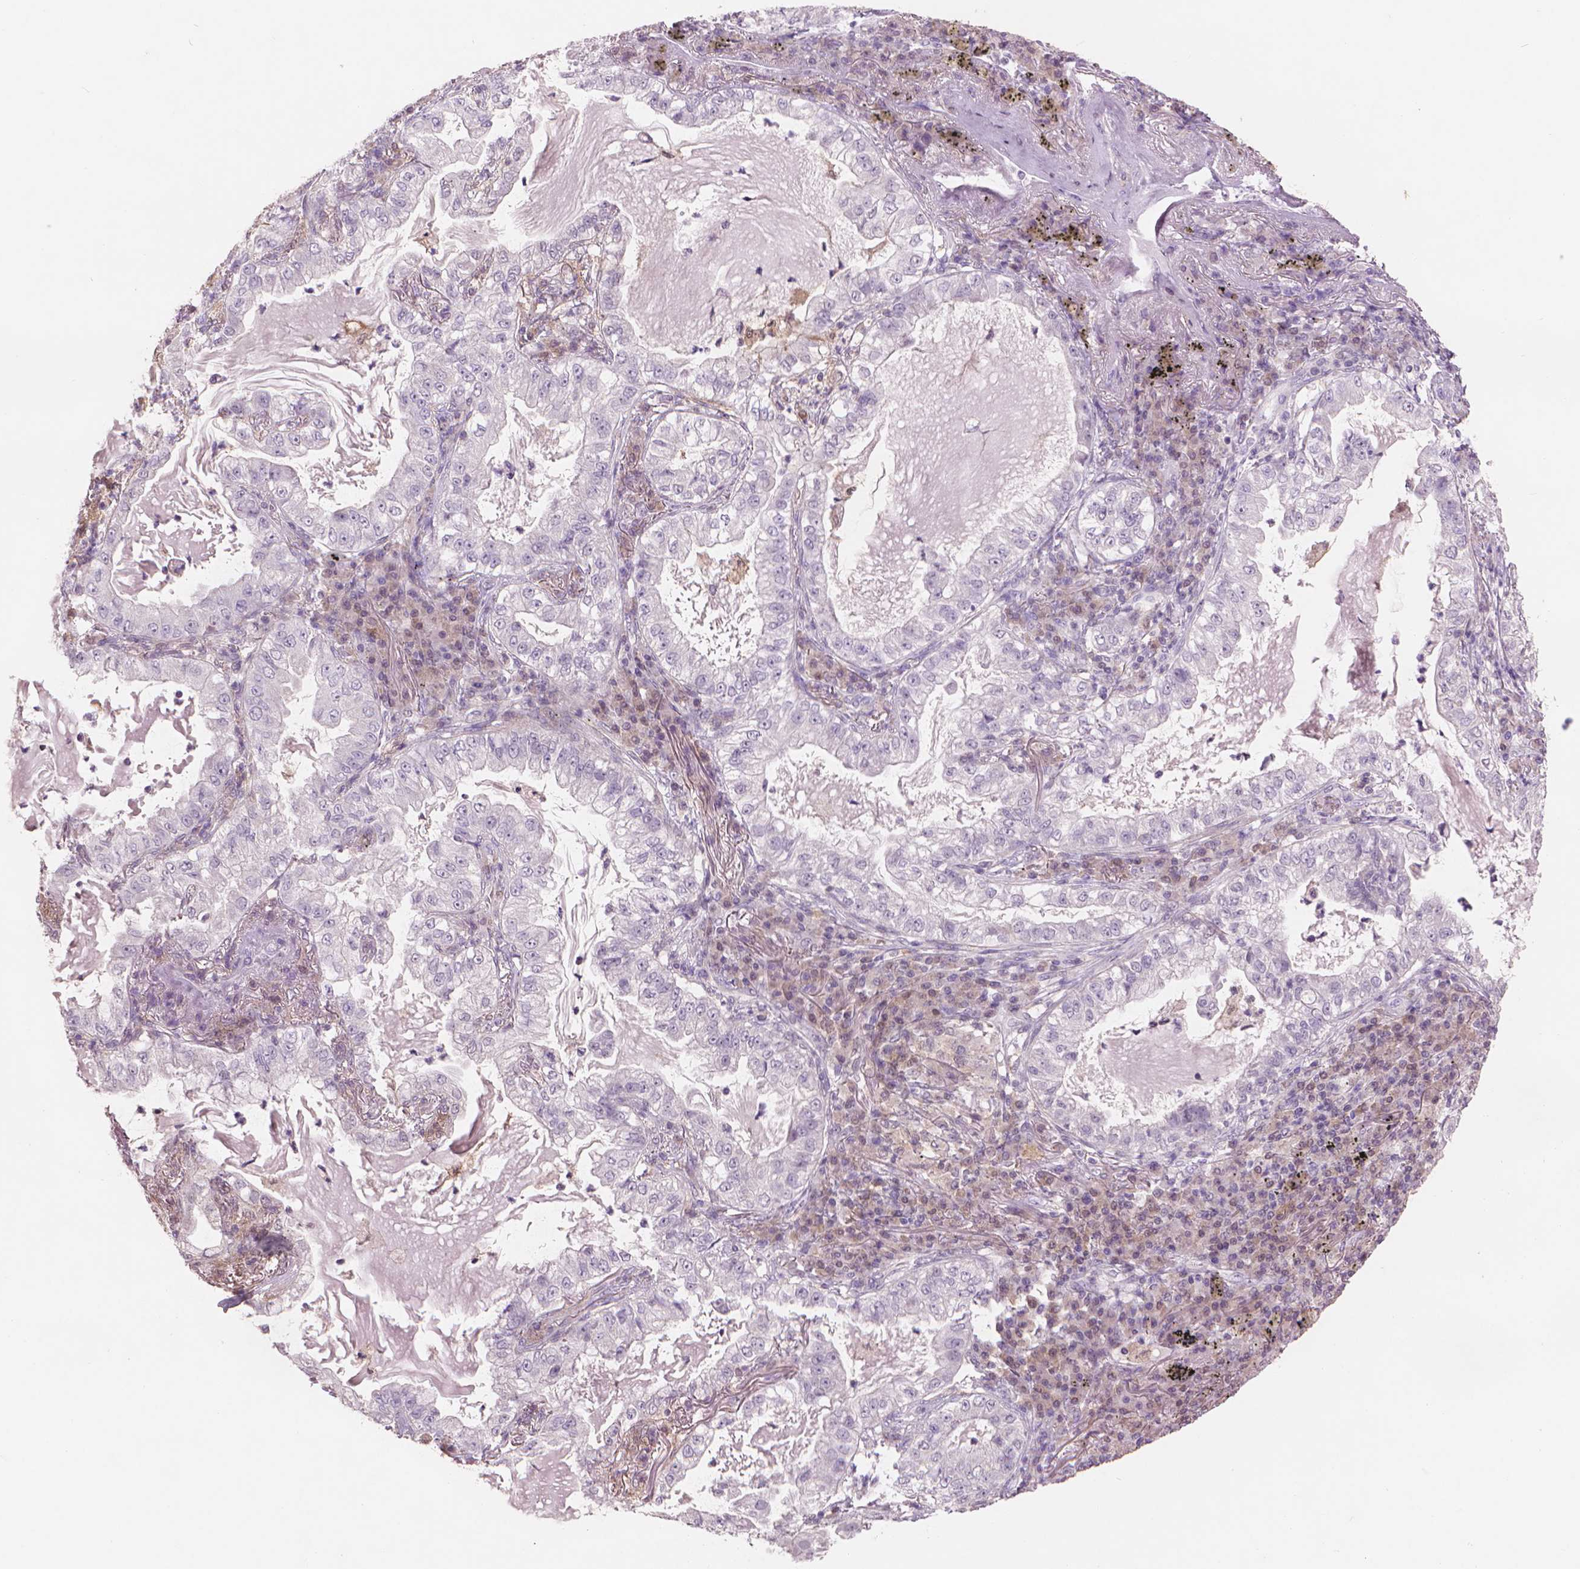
{"staining": {"intensity": "negative", "quantity": "none", "location": "none"}, "tissue": "lung cancer", "cell_type": "Tumor cells", "image_type": "cancer", "snomed": [{"axis": "morphology", "description": "Adenocarcinoma, NOS"}, {"axis": "topography", "description": "Lung"}], "caption": "This micrograph is of lung cancer stained with immunohistochemistry to label a protein in brown with the nuclei are counter-stained blue. There is no positivity in tumor cells. The staining is performed using DAB (3,3'-diaminobenzidine) brown chromogen with nuclei counter-stained in using hematoxylin.", "gene": "ENO2", "patient": {"sex": "female", "age": 73}}